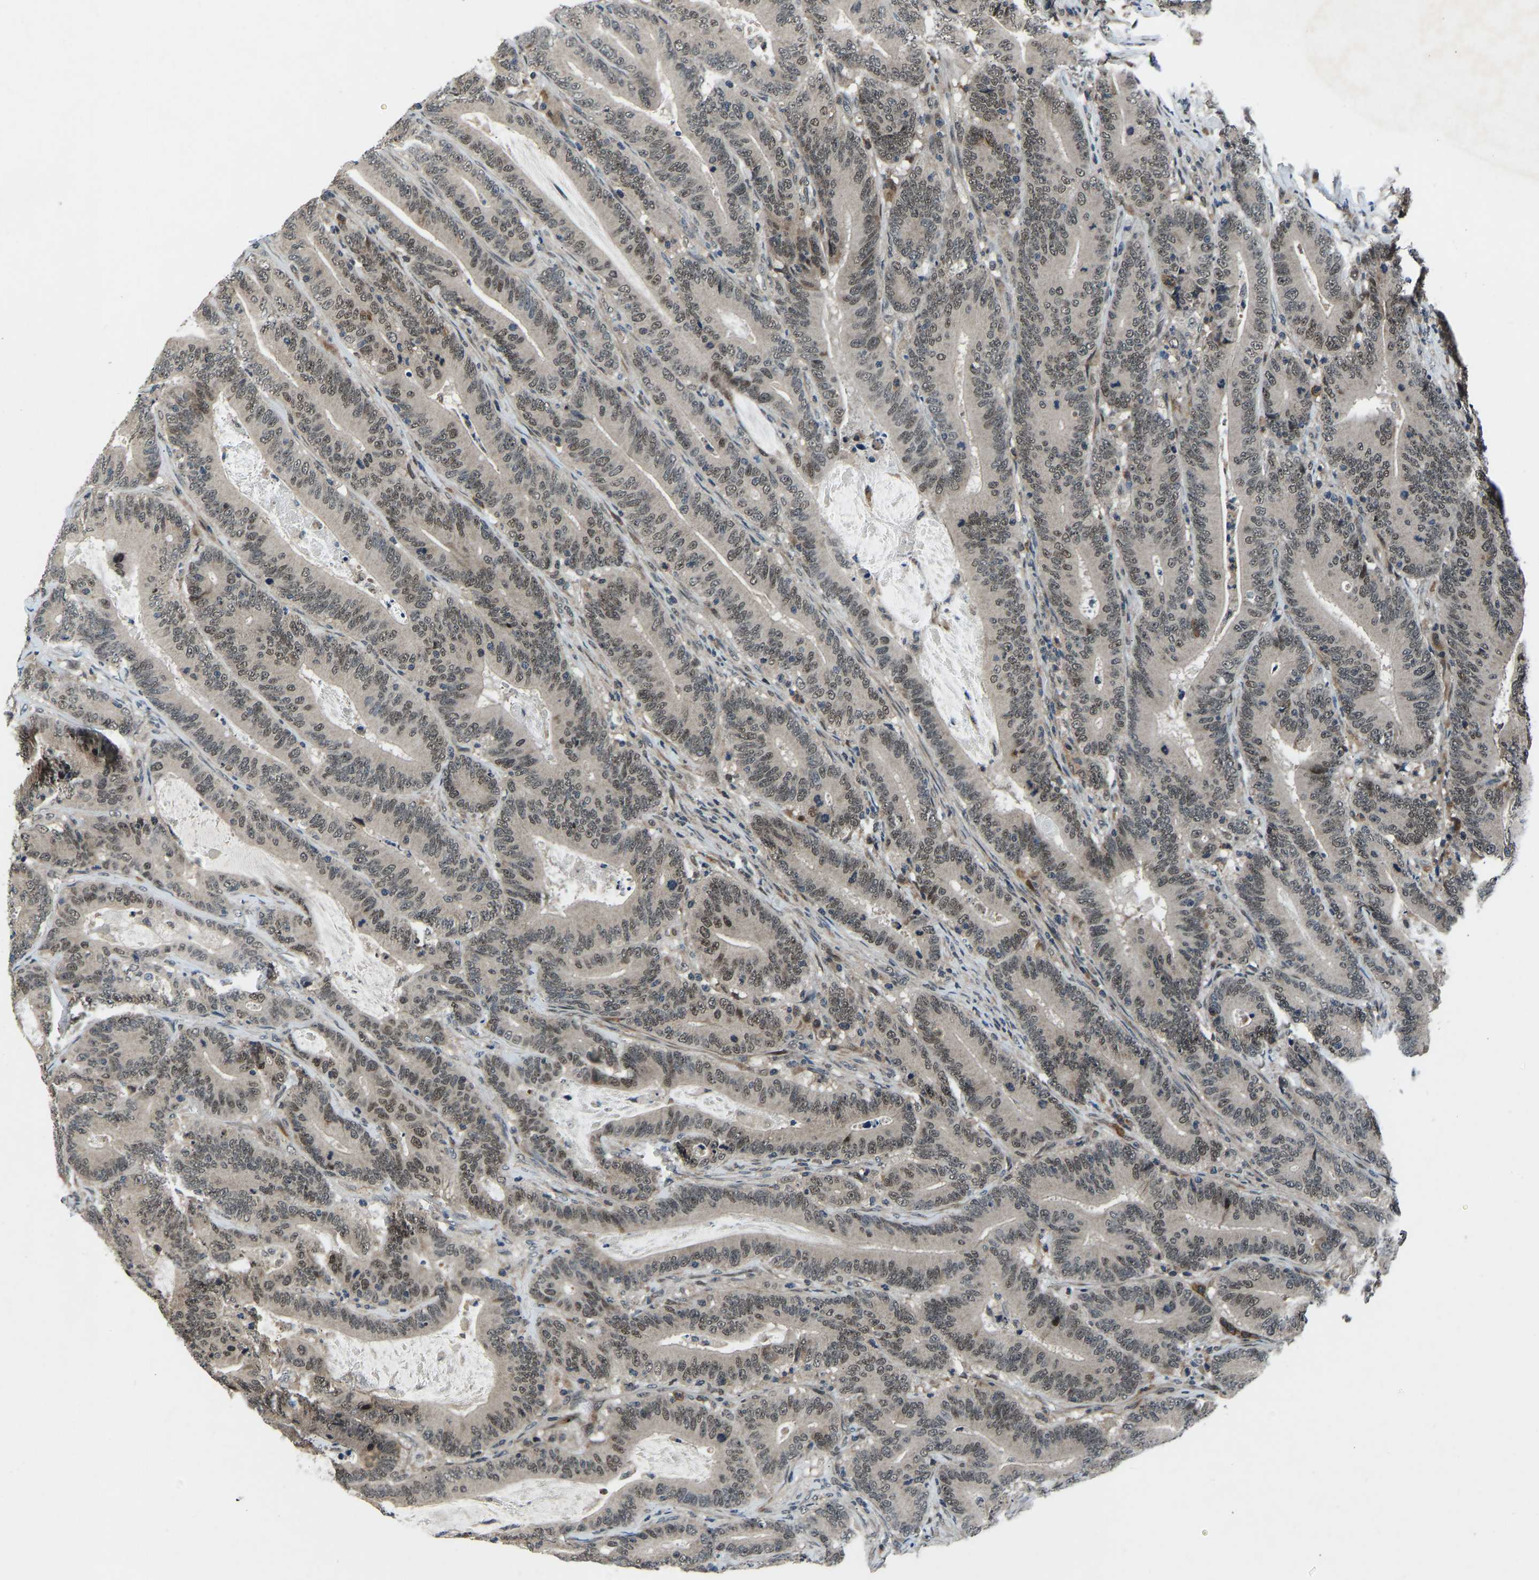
{"staining": {"intensity": "moderate", "quantity": ">75%", "location": "nuclear"}, "tissue": "colorectal cancer", "cell_type": "Tumor cells", "image_type": "cancer", "snomed": [{"axis": "morphology", "description": "Adenocarcinoma, NOS"}, {"axis": "topography", "description": "Colon"}], "caption": "Moderate nuclear expression for a protein is identified in about >75% of tumor cells of colorectal cancer (adenocarcinoma) using immunohistochemistry (IHC).", "gene": "RLIM", "patient": {"sex": "female", "age": 66}}